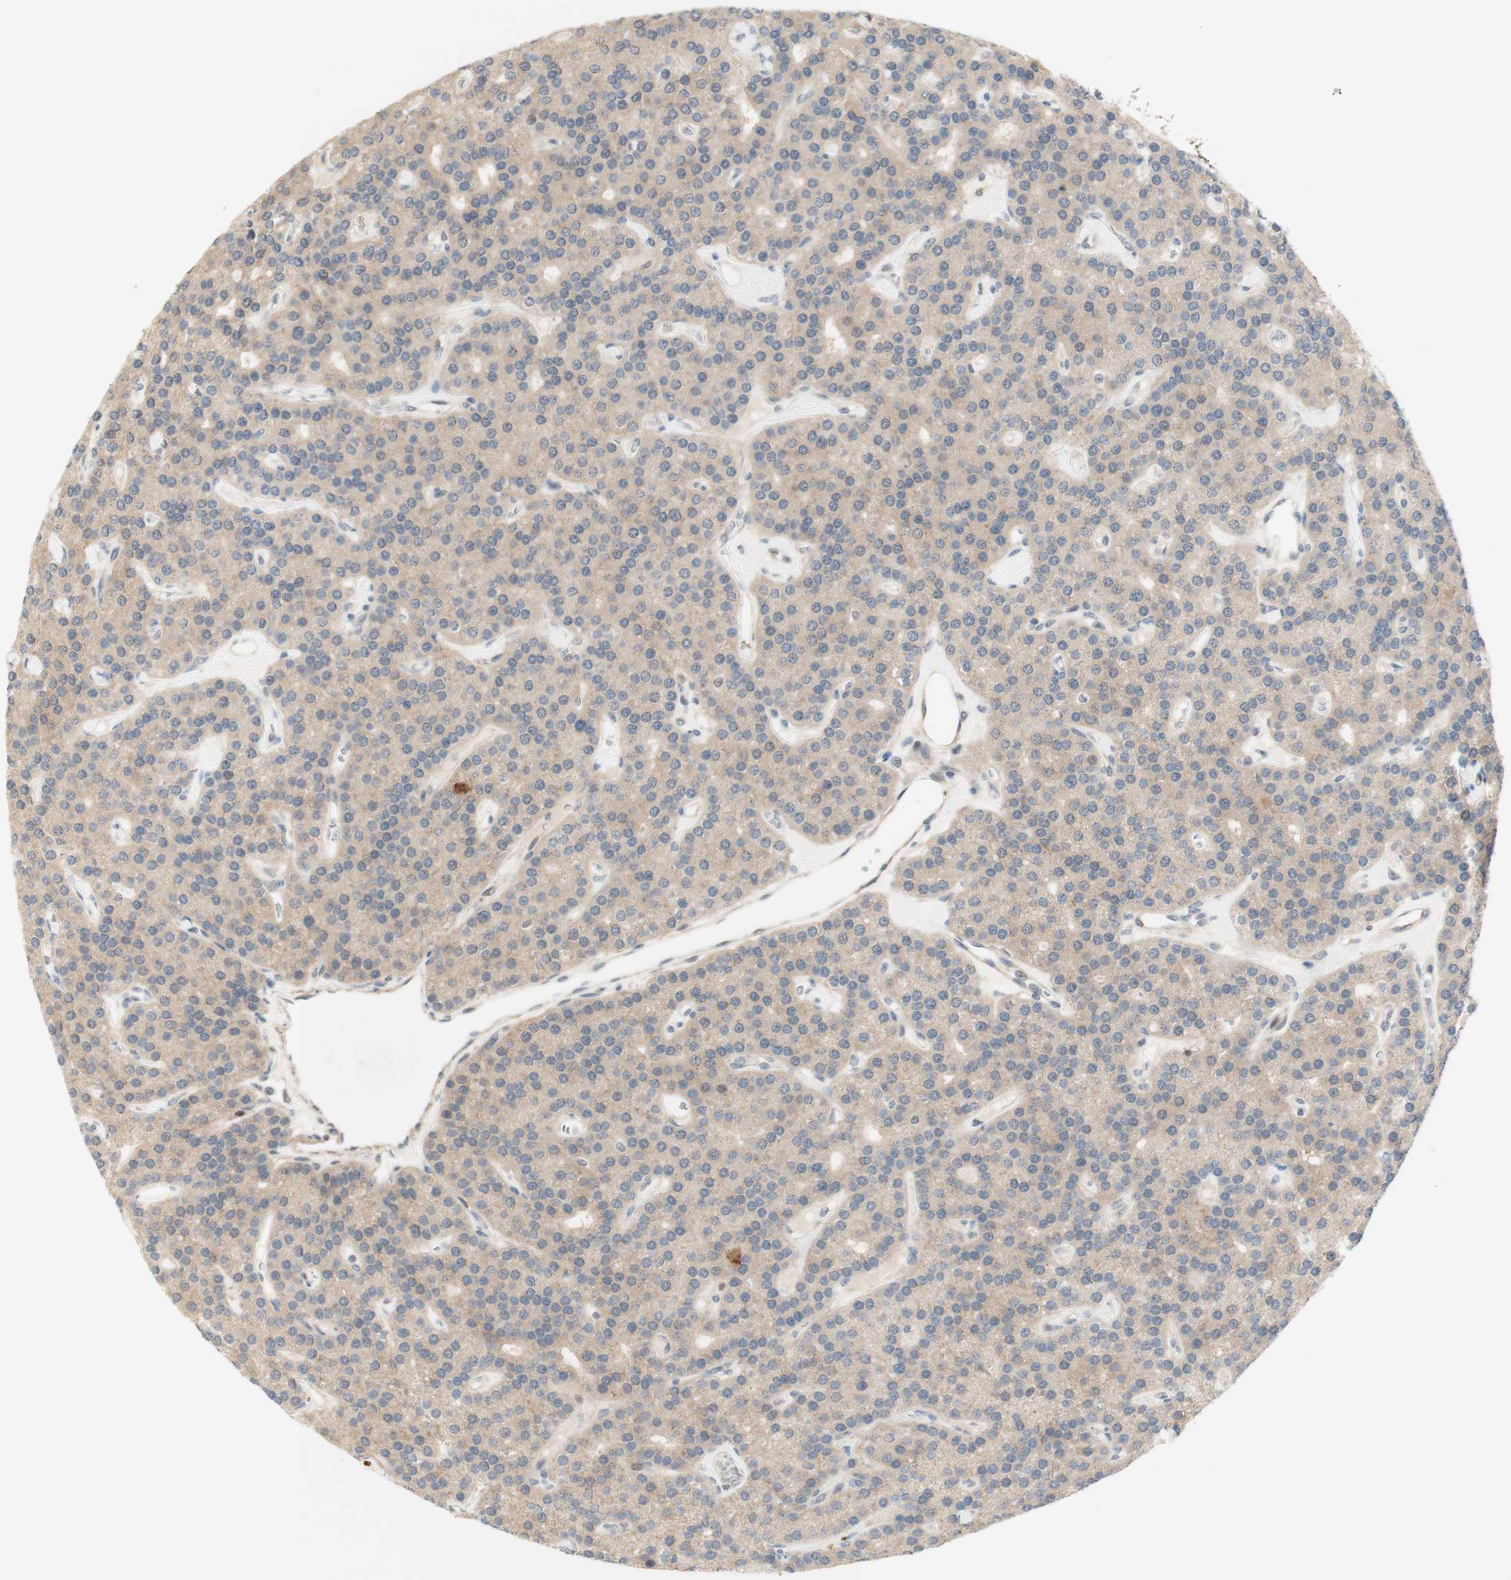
{"staining": {"intensity": "weak", "quantity": "25%-75%", "location": "cytoplasmic/membranous,nuclear"}, "tissue": "parathyroid gland", "cell_type": "Glandular cells", "image_type": "normal", "snomed": [{"axis": "morphology", "description": "Normal tissue, NOS"}, {"axis": "morphology", "description": "Adenoma, NOS"}, {"axis": "topography", "description": "Parathyroid gland"}], "caption": "A micrograph of parathyroid gland stained for a protein shows weak cytoplasmic/membranous,nuclear brown staining in glandular cells.", "gene": "RFNG", "patient": {"sex": "female", "age": 86}}